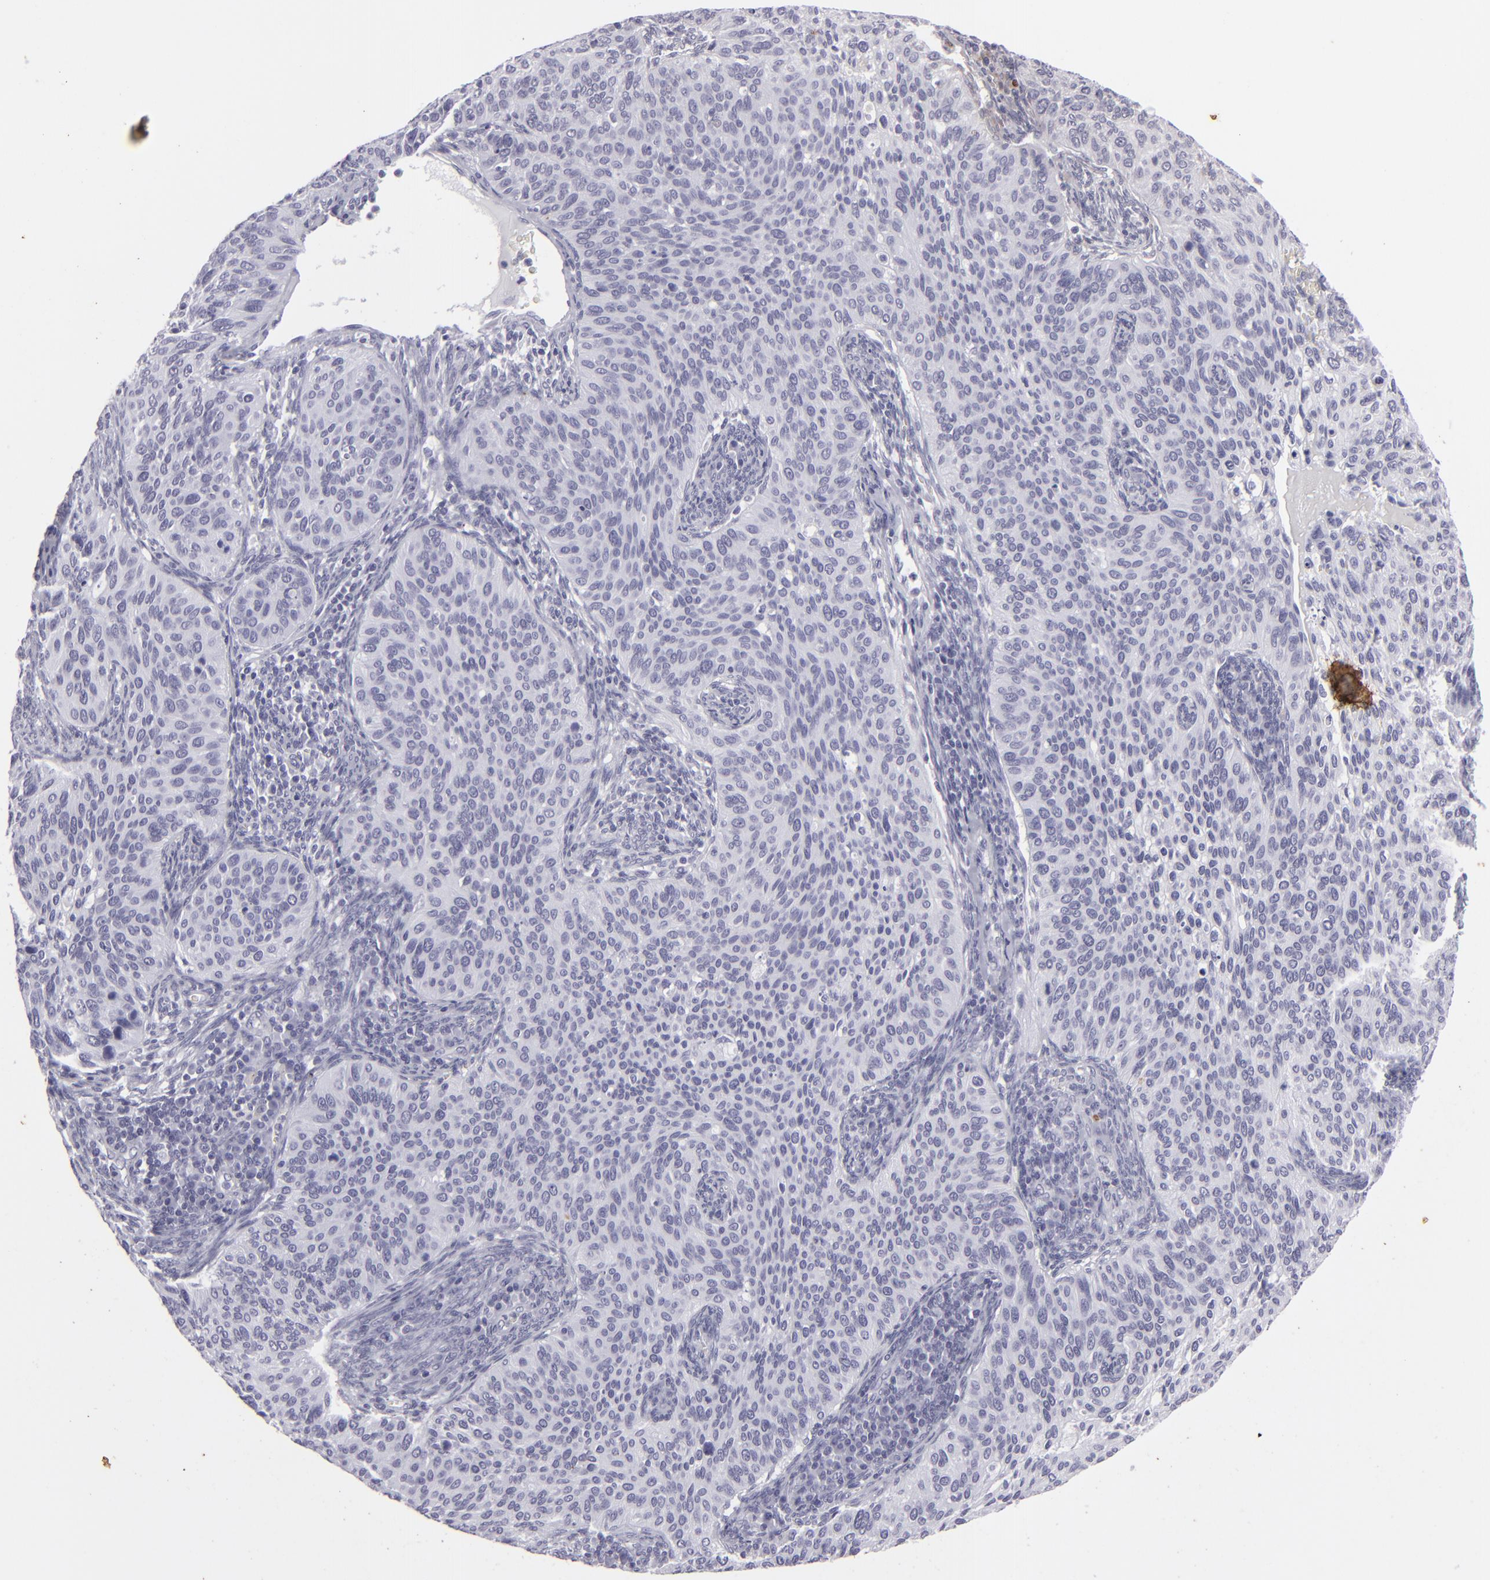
{"staining": {"intensity": "negative", "quantity": "none", "location": "none"}, "tissue": "cervical cancer", "cell_type": "Tumor cells", "image_type": "cancer", "snomed": [{"axis": "morphology", "description": "Adenocarcinoma, NOS"}, {"axis": "topography", "description": "Cervix"}], "caption": "The photomicrograph exhibits no significant positivity in tumor cells of cervical adenocarcinoma.", "gene": "KRT1", "patient": {"sex": "female", "age": 29}}